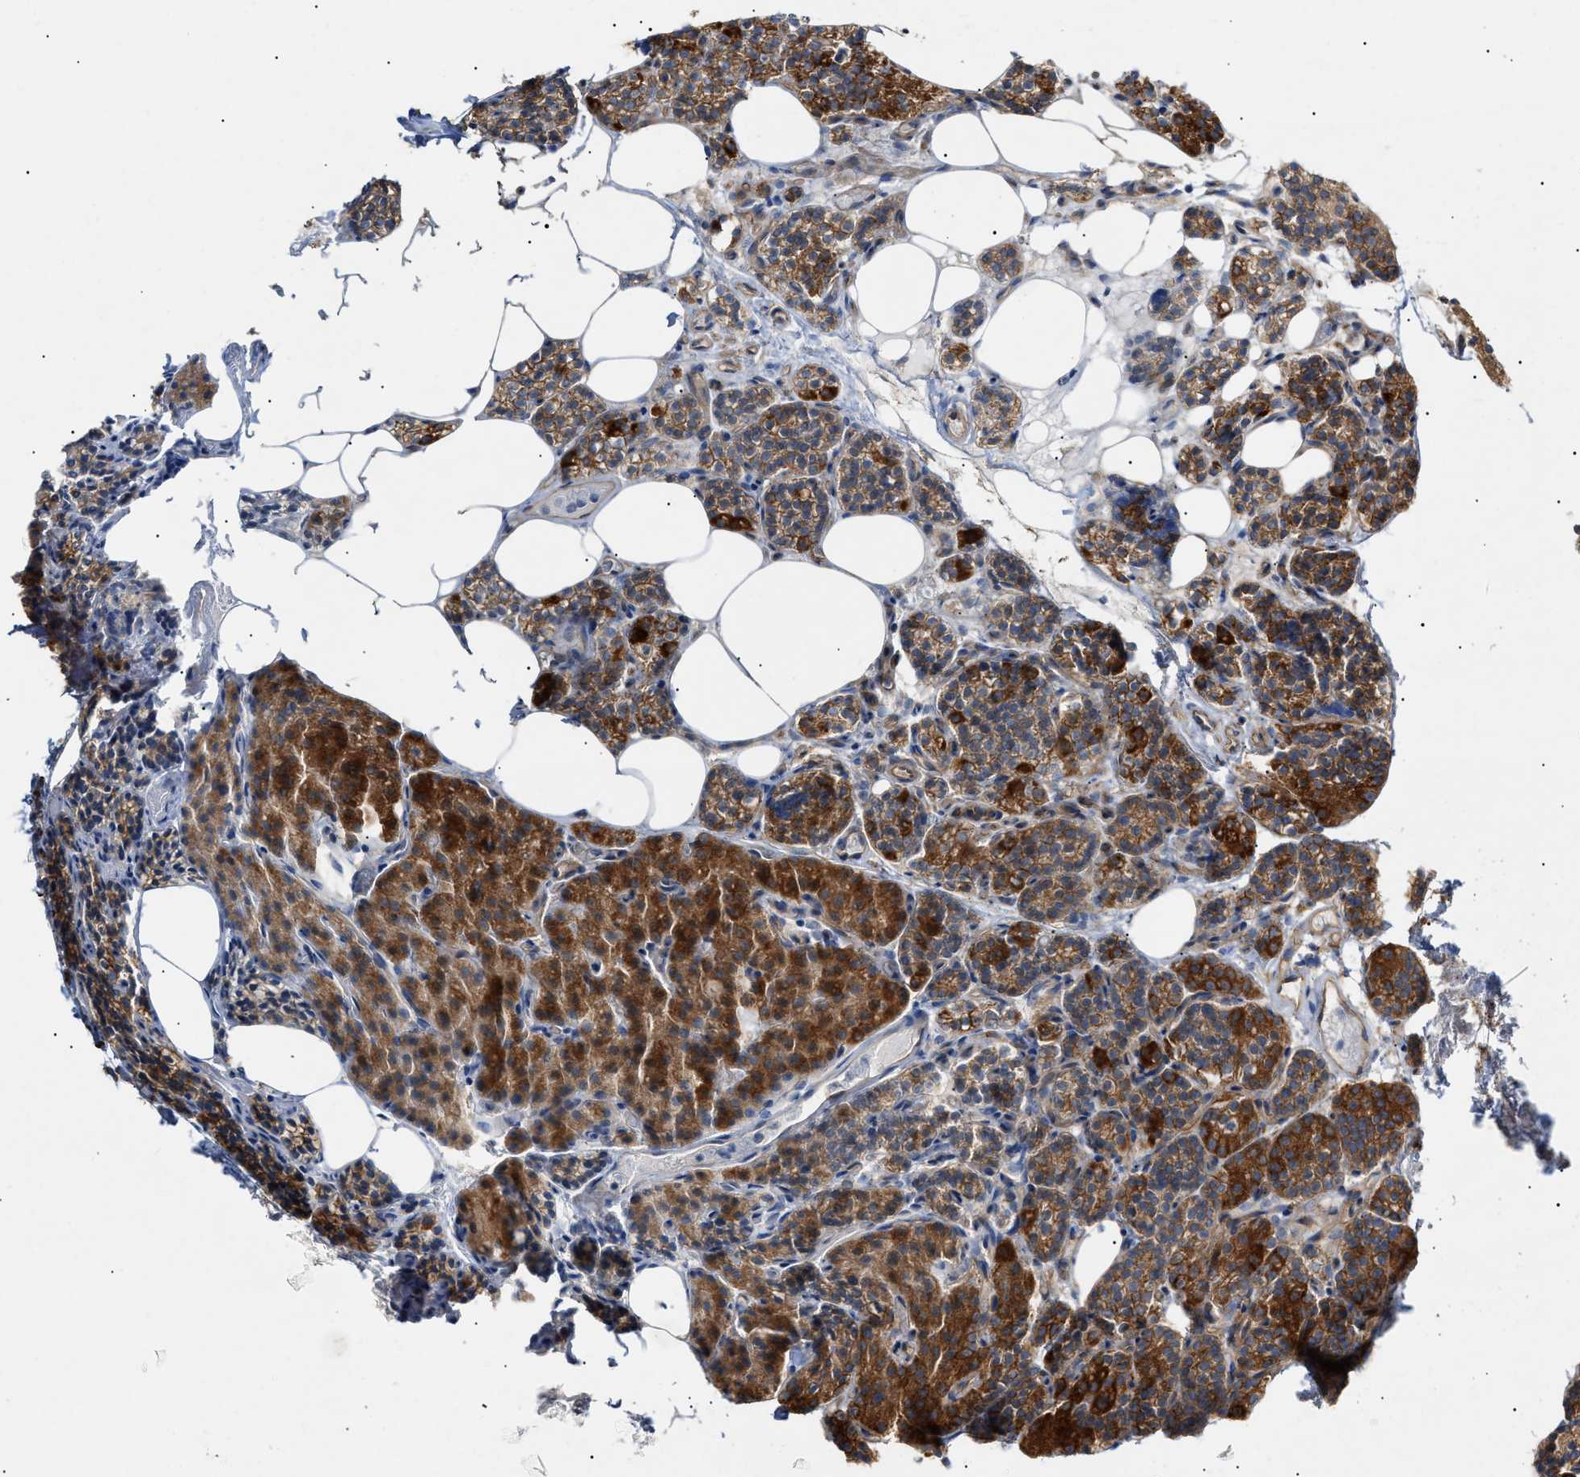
{"staining": {"intensity": "strong", "quantity": ">75%", "location": "cytoplasmic/membranous"}, "tissue": "parathyroid gland", "cell_type": "Glandular cells", "image_type": "normal", "snomed": [{"axis": "morphology", "description": "Normal tissue, NOS"}, {"axis": "morphology", "description": "Adenoma, NOS"}, {"axis": "topography", "description": "Parathyroid gland"}], "caption": "IHC staining of benign parathyroid gland, which reveals high levels of strong cytoplasmic/membranous staining in approximately >75% of glandular cells indicating strong cytoplasmic/membranous protein positivity. The staining was performed using DAB (brown) for protein detection and nuclei were counterstained in hematoxylin (blue).", "gene": "ZFHX2", "patient": {"sex": "female", "age": 74}}